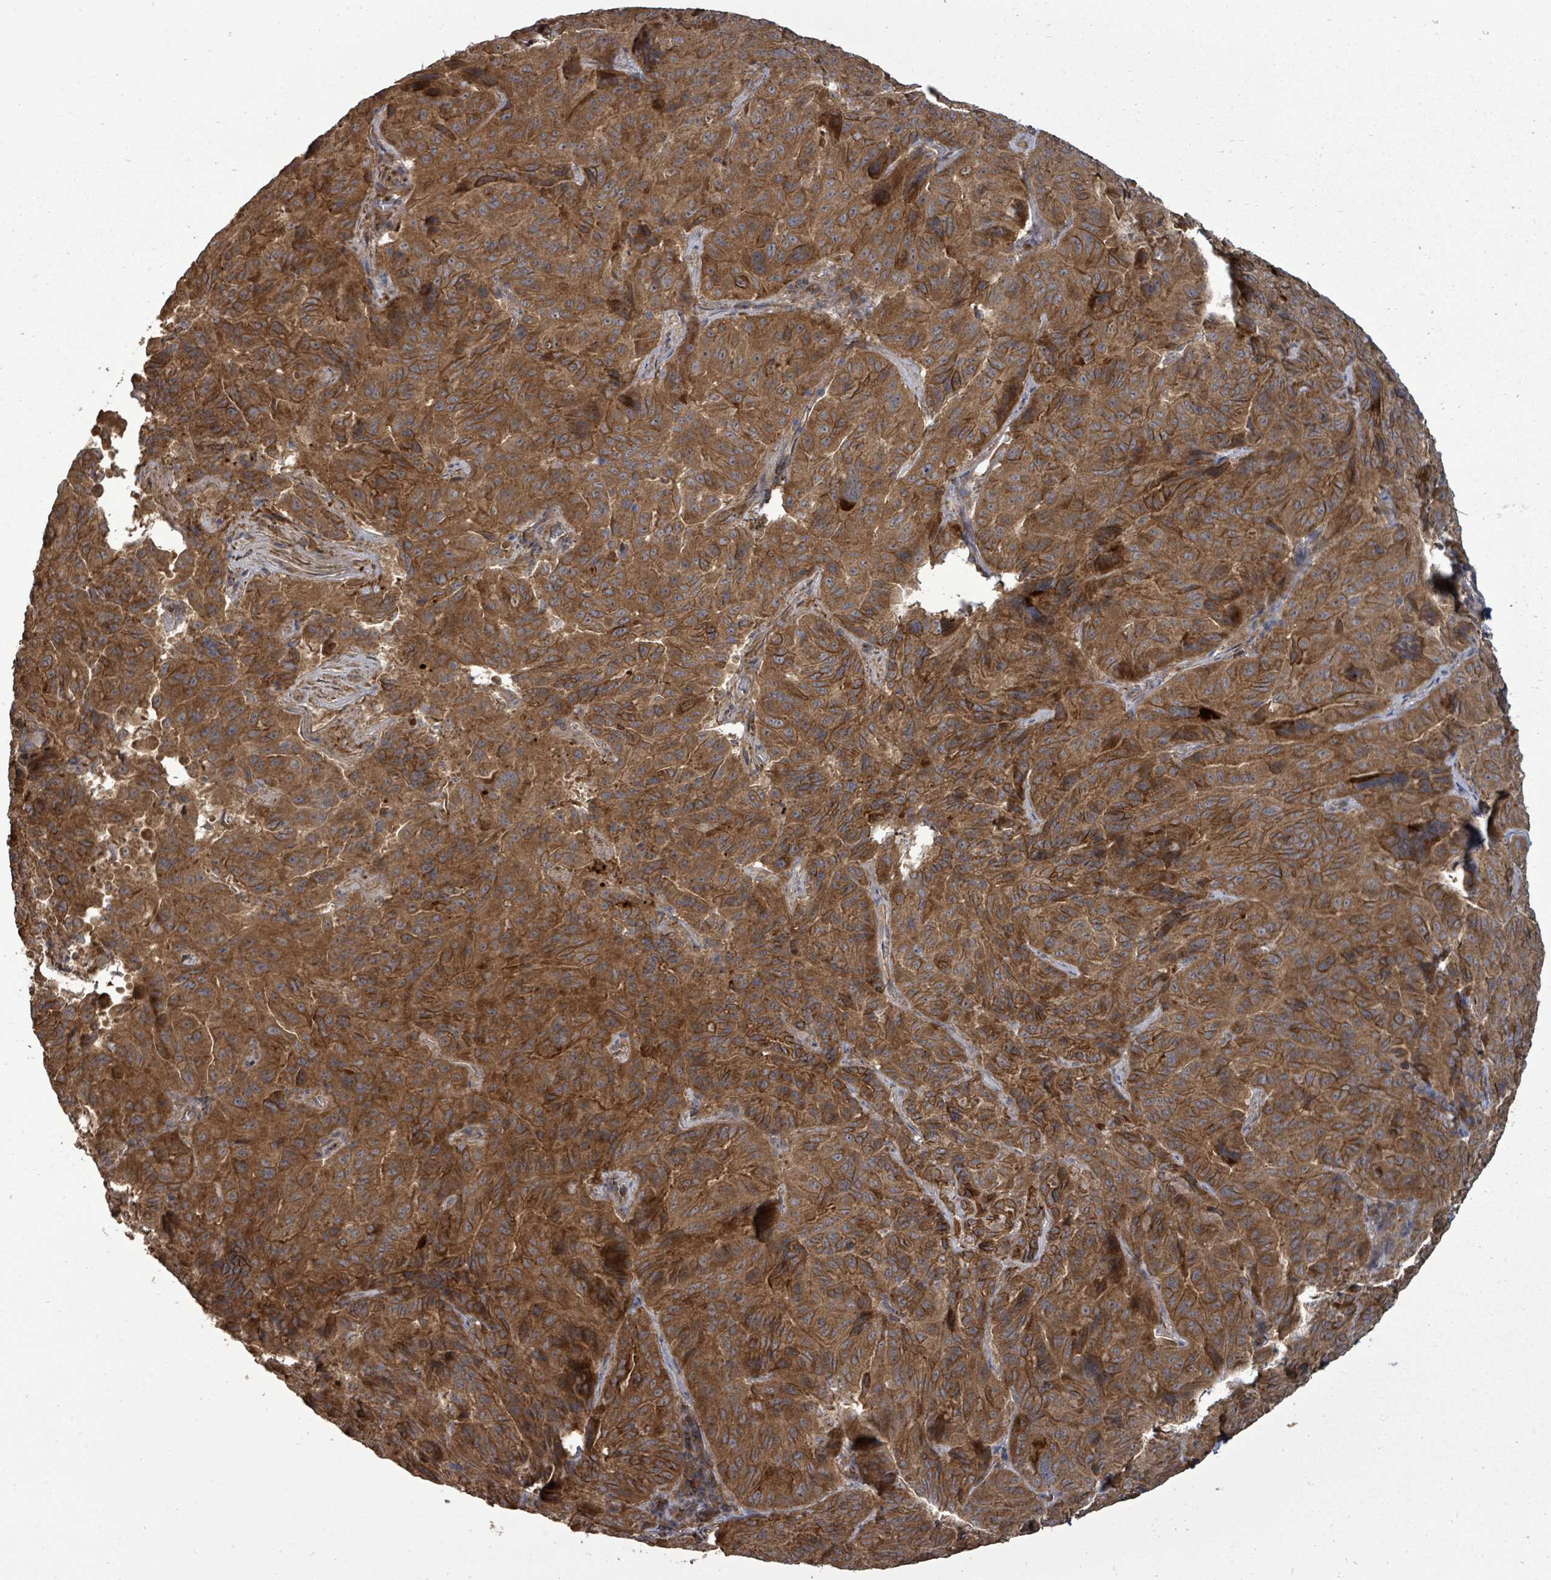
{"staining": {"intensity": "strong", "quantity": ">75%", "location": "cytoplasmic/membranous"}, "tissue": "pancreatic cancer", "cell_type": "Tumor cells", "image_type": "cancer", "snomed": [{"axis": "morphology", "description": "Adenocarcinoma, NOS"}, {"axis": "topography", "description": "Pancreas"}], "caption": "Pancreatic adenocarcinoma stained for a protein displays strong cytoplasmic/membranous positivity in tumor cells.", "gene": "EIF3C", "patient": {"sex": "male", "age": 63}}